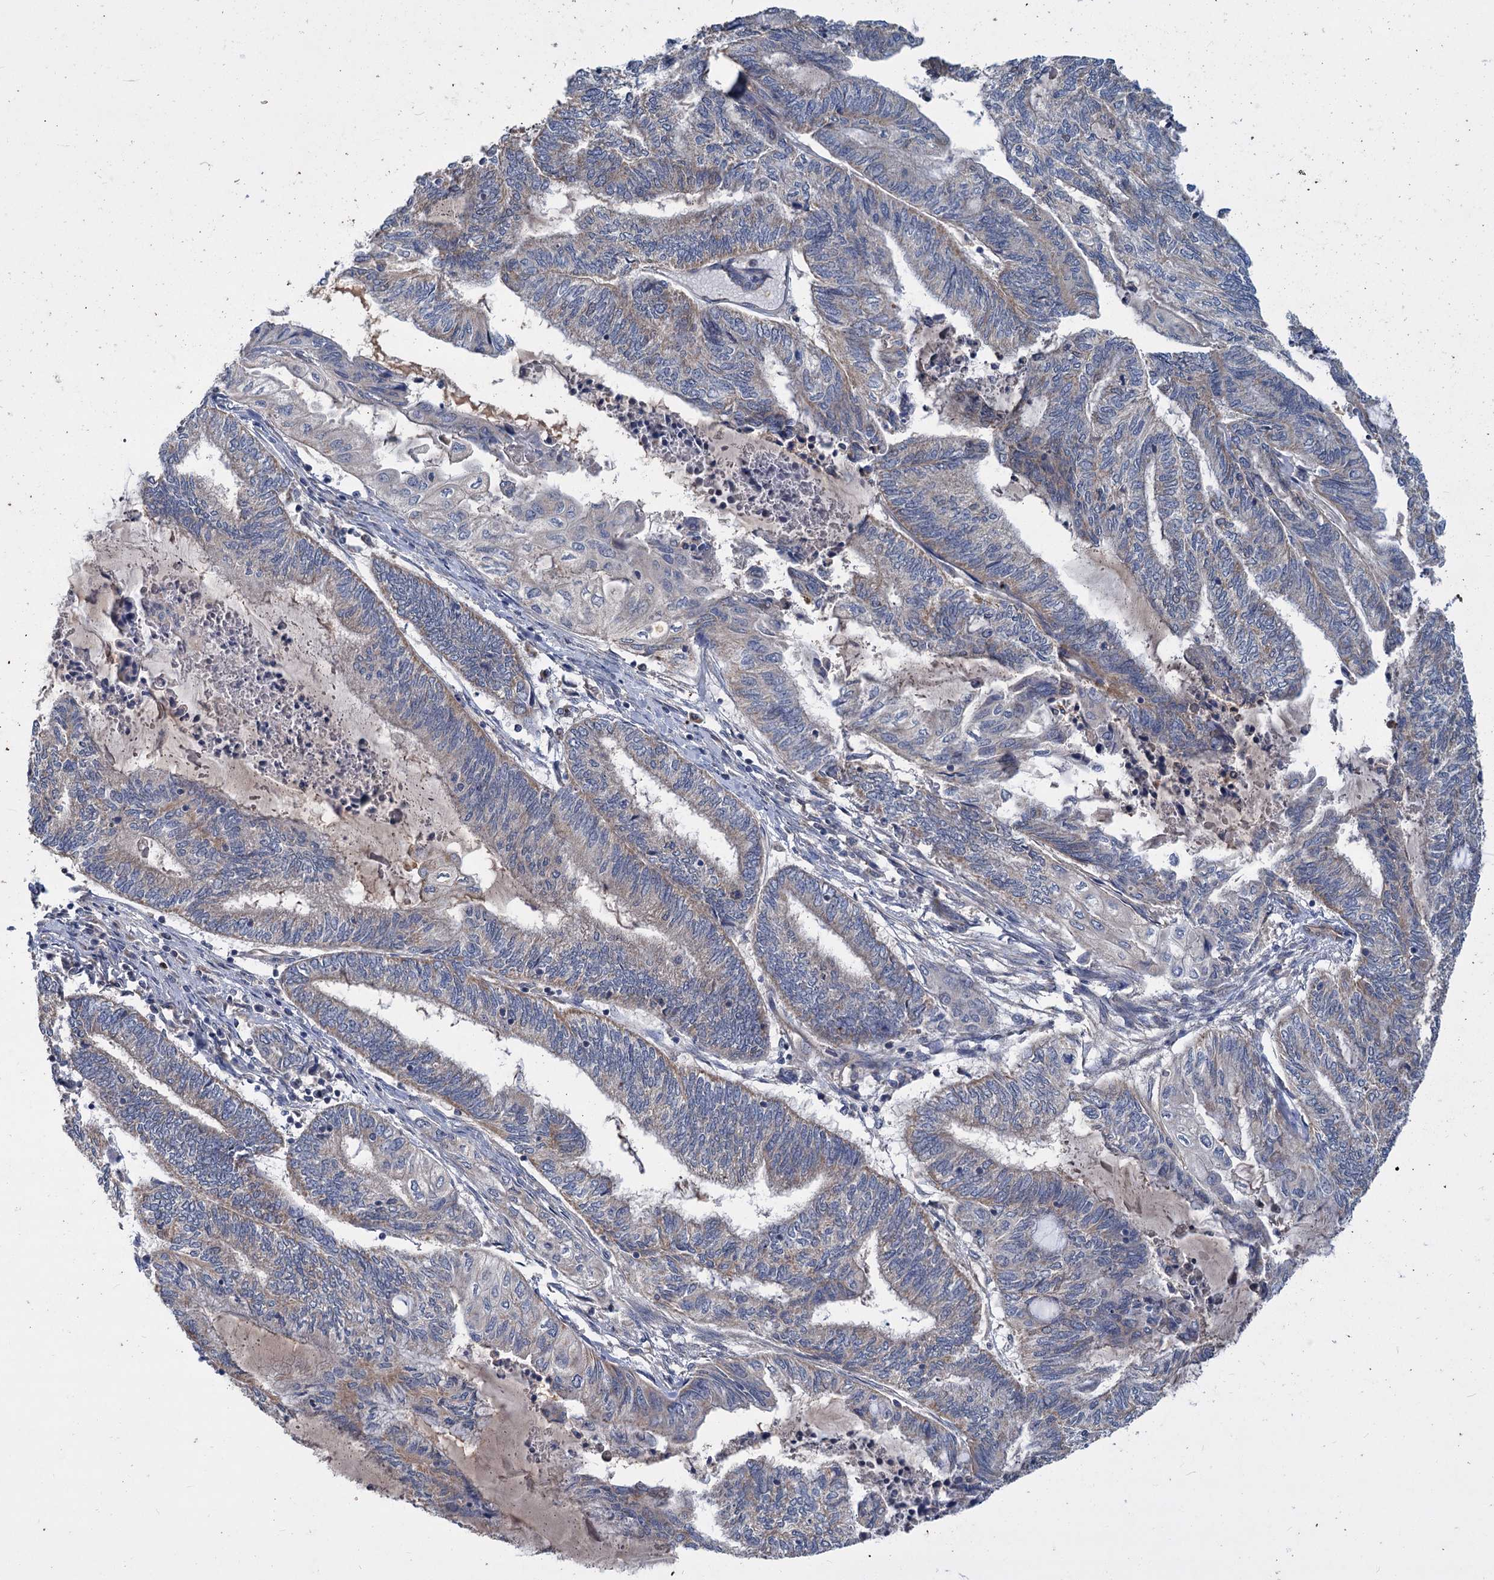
{"staining": {"intensity": "negative", "quantity": "none", "location": "none"}, "tissue": "endometrial cancer", "cell_type": "Tumor cells", "image_type": "cancer", "snomed": [{"axis": "morphology", "description": "Adenocarcinoma, NOS"}, {"axis": "topography", "description": "Uterus"}, {"axis": "topography", "description": "Endometrium"}], "caption": "The immunohistochemistry histopathology image has no significant positivity in tumor cells of adenocarcinoma (endometrial) tissue. The staining is performed using DAB brown chromogen with nuclei counter-stained in using hematoxylin.", "gene": "DYNC2H1", "patient": {"sex": "female", "age": 70}}